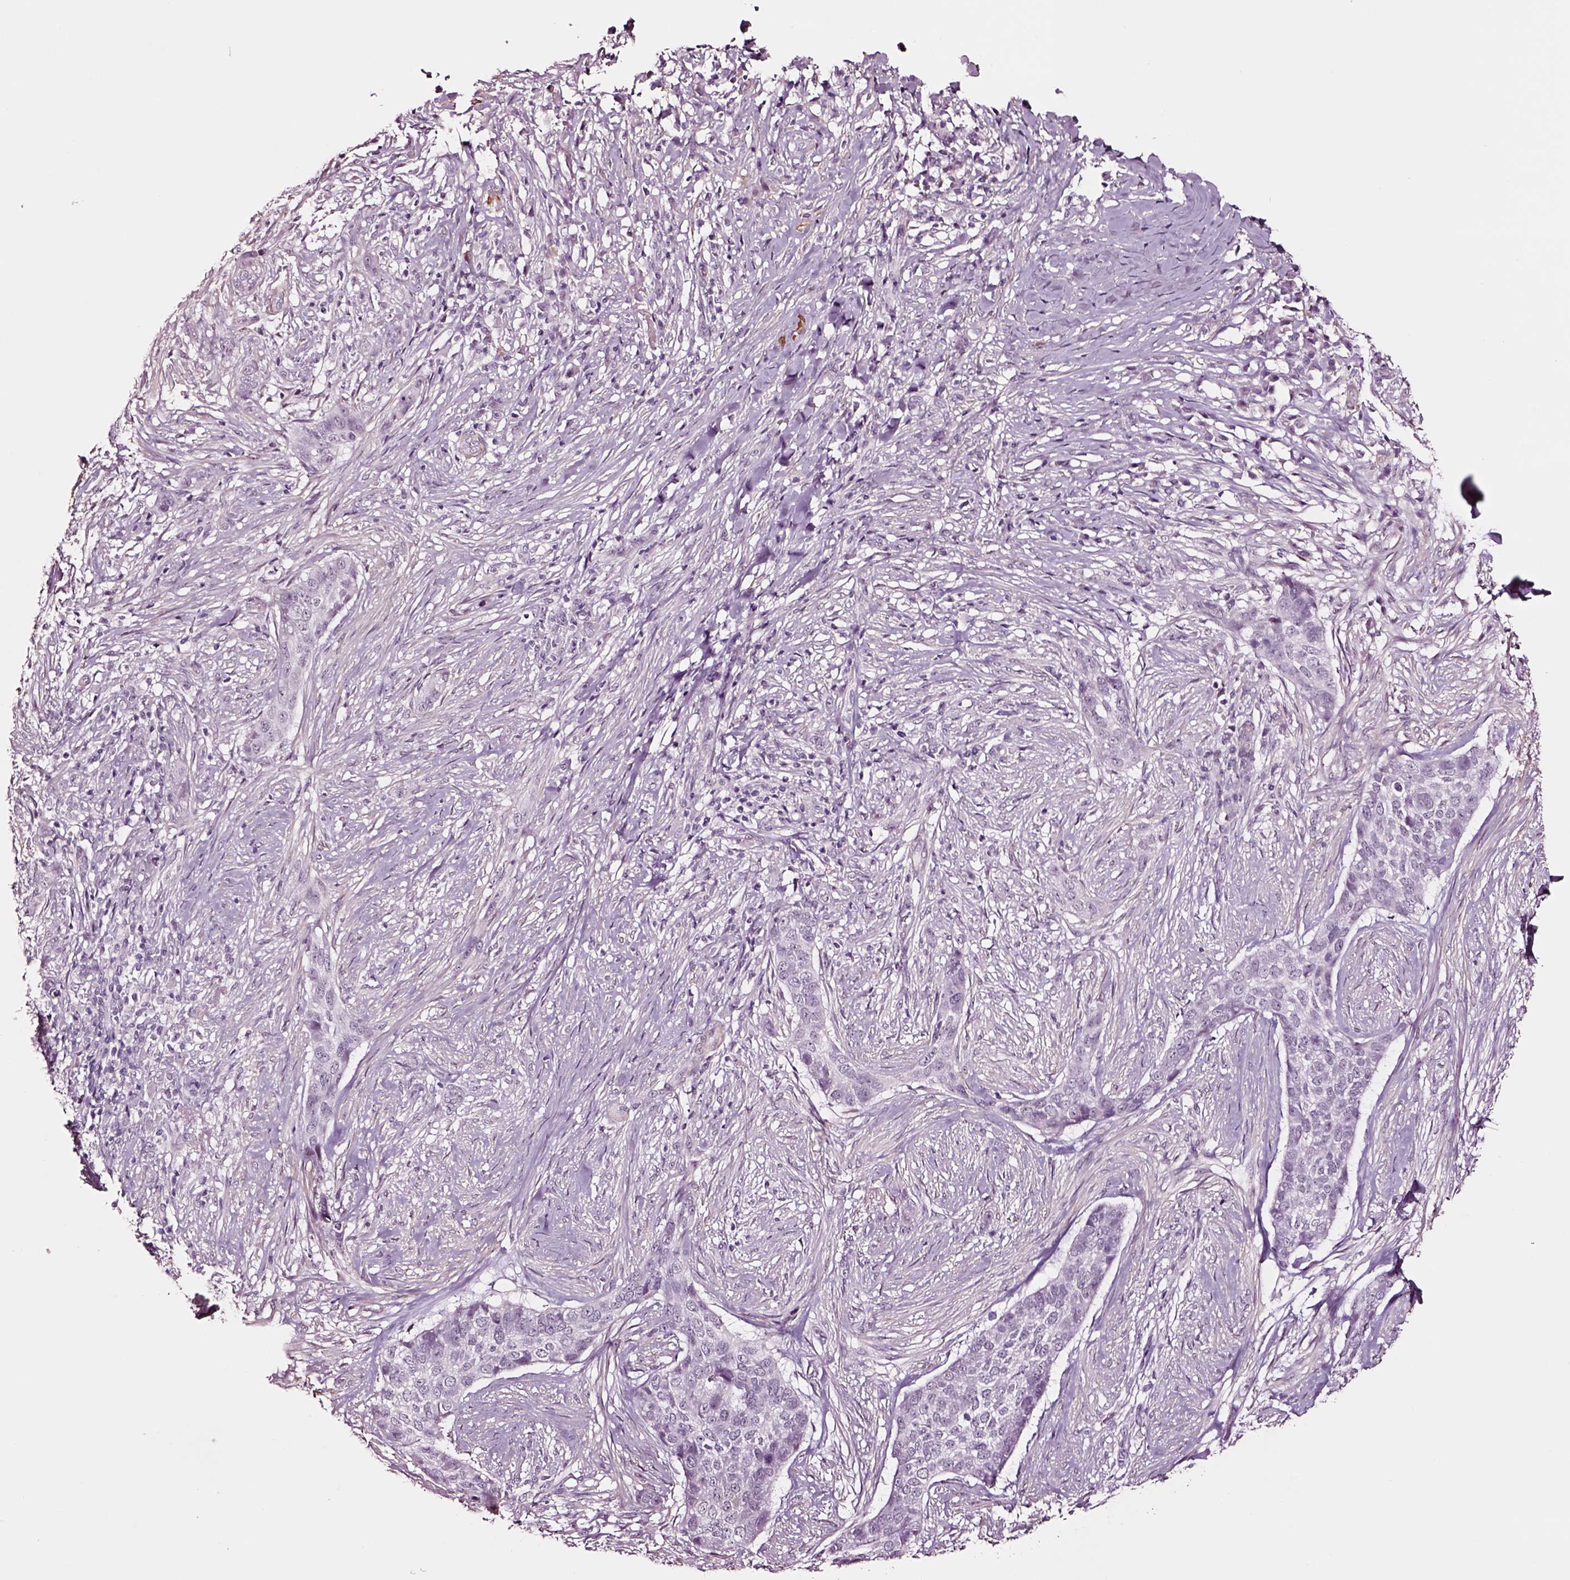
{"staining": {"intensity": "negative", "quantity": "none", "location": "none"}, "tissue": "skin cancer", "cell_type": "Tumor cells", "image_type": "cancer", "snomed": [{"axis": "morphology", "description": "Basal cell carcinoma"}, {"axis": "topography", "description": "Skin"}], "caption": "Immunohistochemistry (IHC) of skin cancer demonstrates no expression in tumor cells.", "gene": "SOX10", "patient": {"sex": "female", "age": 69}}